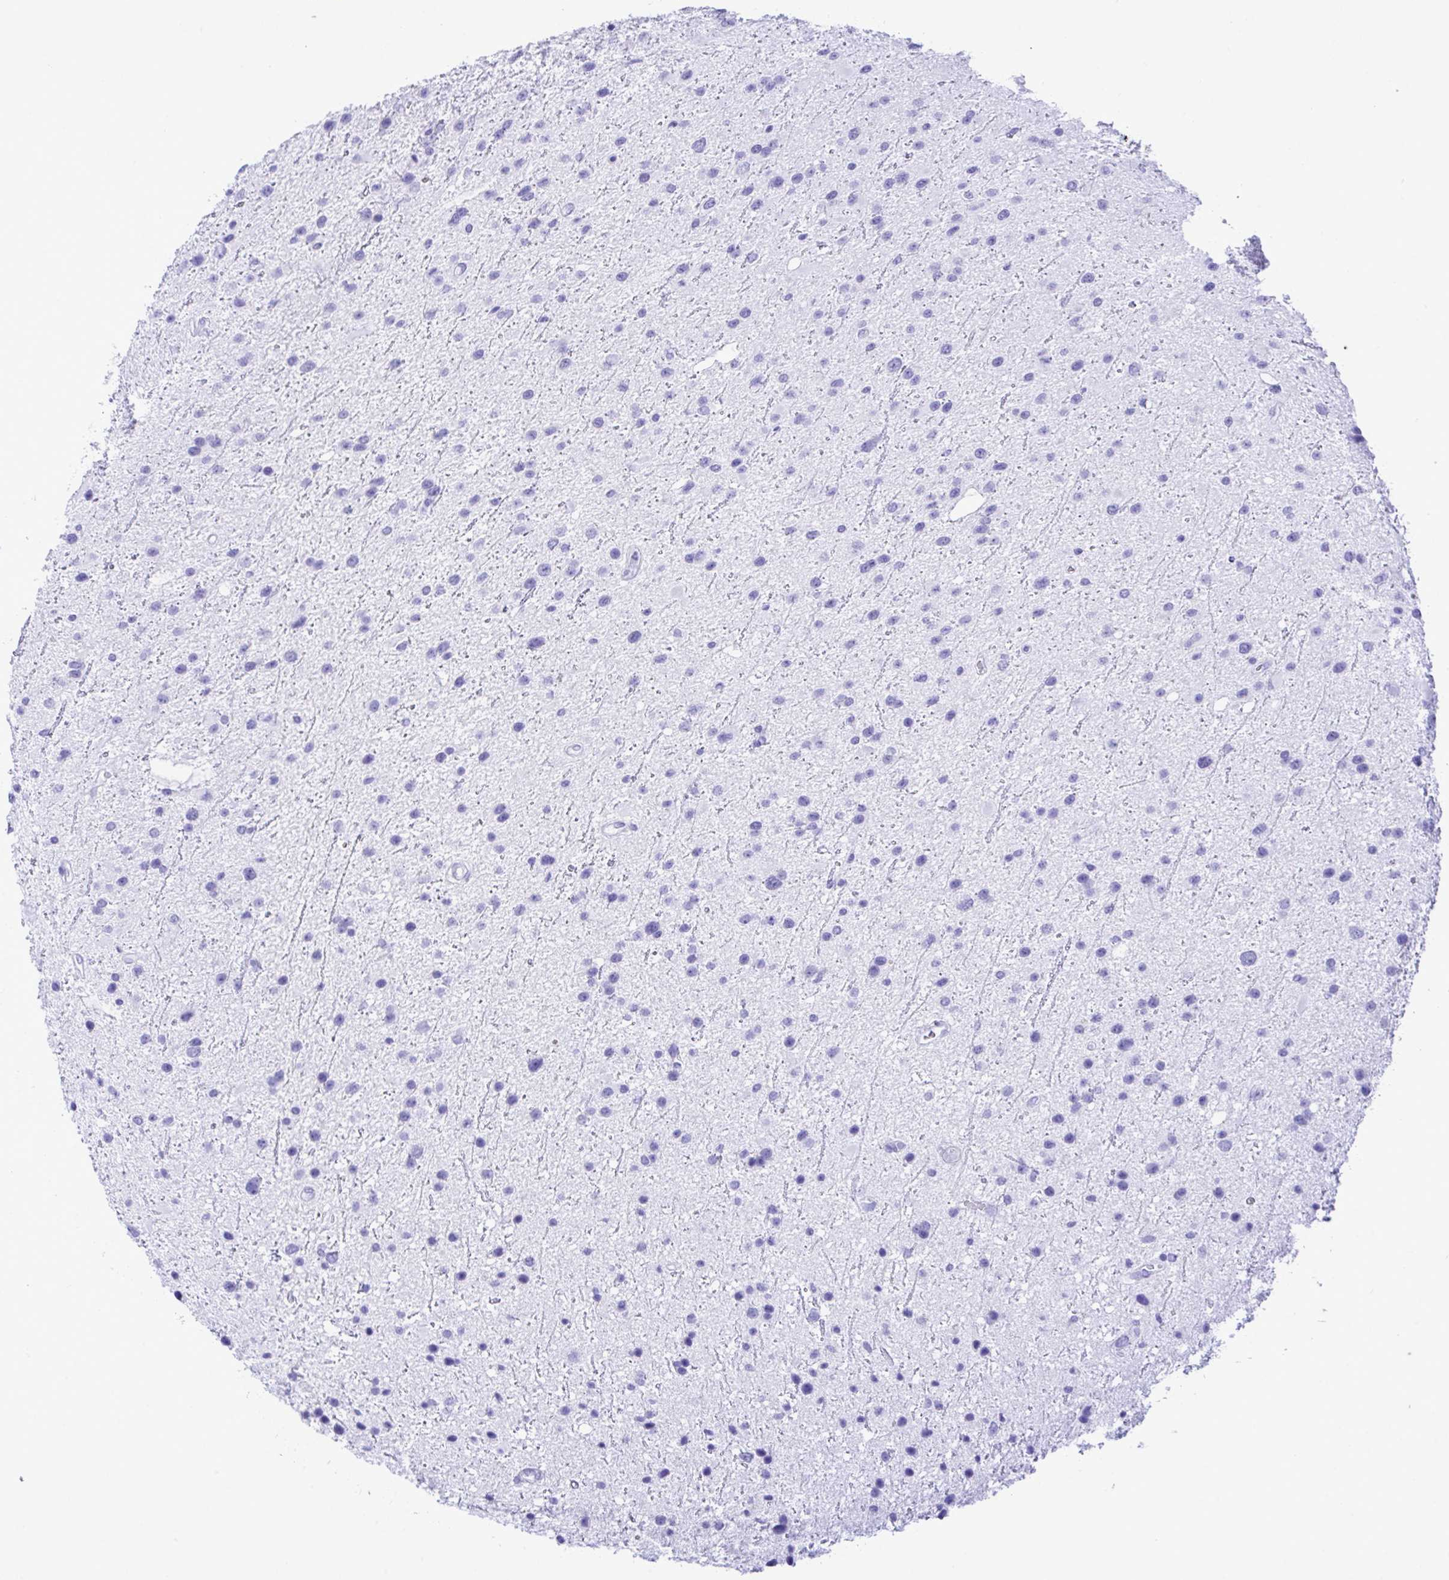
{"staining": {"intensity": "negative", "quantity": "none", "location": "none"}, "tissue": "glioma", "cell_type": "Tumor cells", "image_type": "cancer", "snomed": [{"axis": "morphology", "description": "Glioma, malignant, Low grade"}, {"axis": "topography", "description": "Brain"}], "caption": "Micrograph shows no protein expression in tumor cells of malignant glioma (low-grade) tissue. The staining is performed using DAB (3,3'-diaminobenzidine) brown chromogen with nuclei counter-stained in using hematoxylin.", "gene": "SELENOV", "patient": {"sex": "female", "age": 32}}